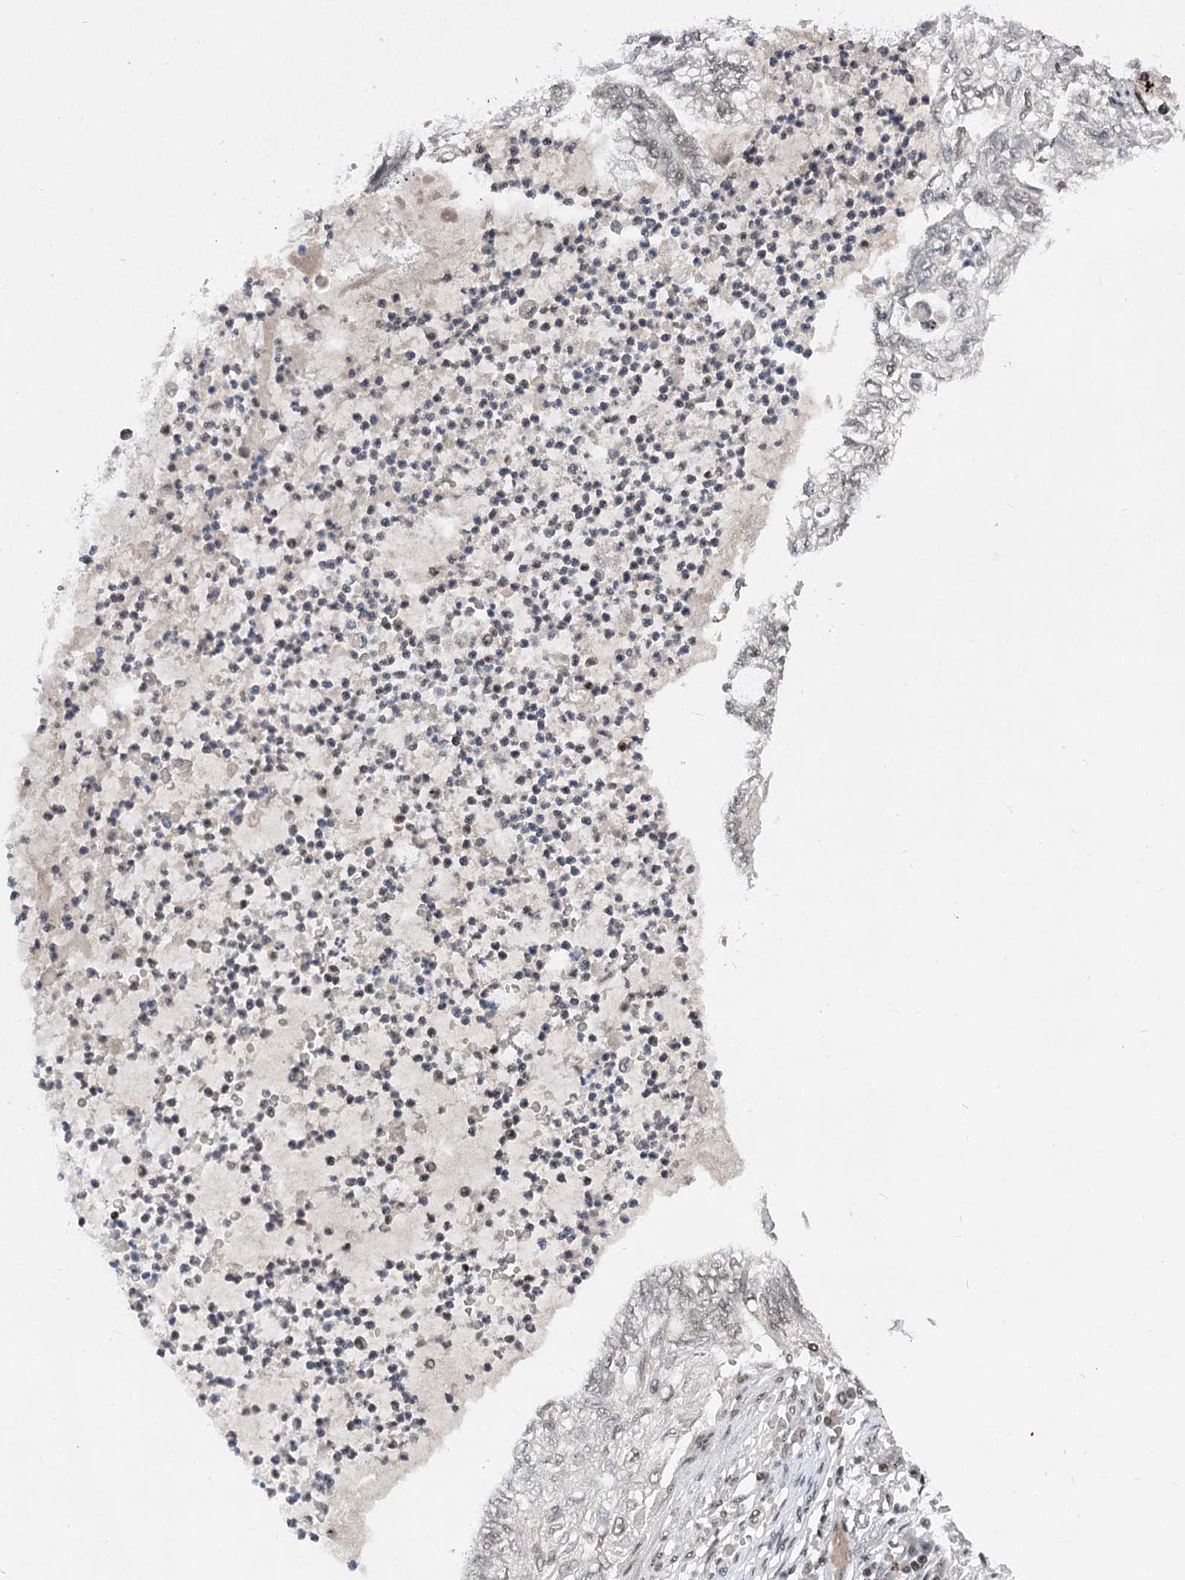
{"staining": {"intensity": "weak", "quantity": "25%-75%", "location": "nuclear"}, "tissue": "lung cancer", "cell_type": "Tumor cells", "image_type": "cancer", "snomed": [{"axis": "morphology", "description": "Adenocarcinoma, NOS"}, {"axis": "topography", "description": "Lung"}], "caption": "Immunohistochemistry photomicrograph of lung cancer stained for a protein (brown), which exhibits low levels of weak nuclear expression in about 25%-75% of tumor cells.", "gene": "CGGBP1", "patient": {"sex": "female", "age": 70}}